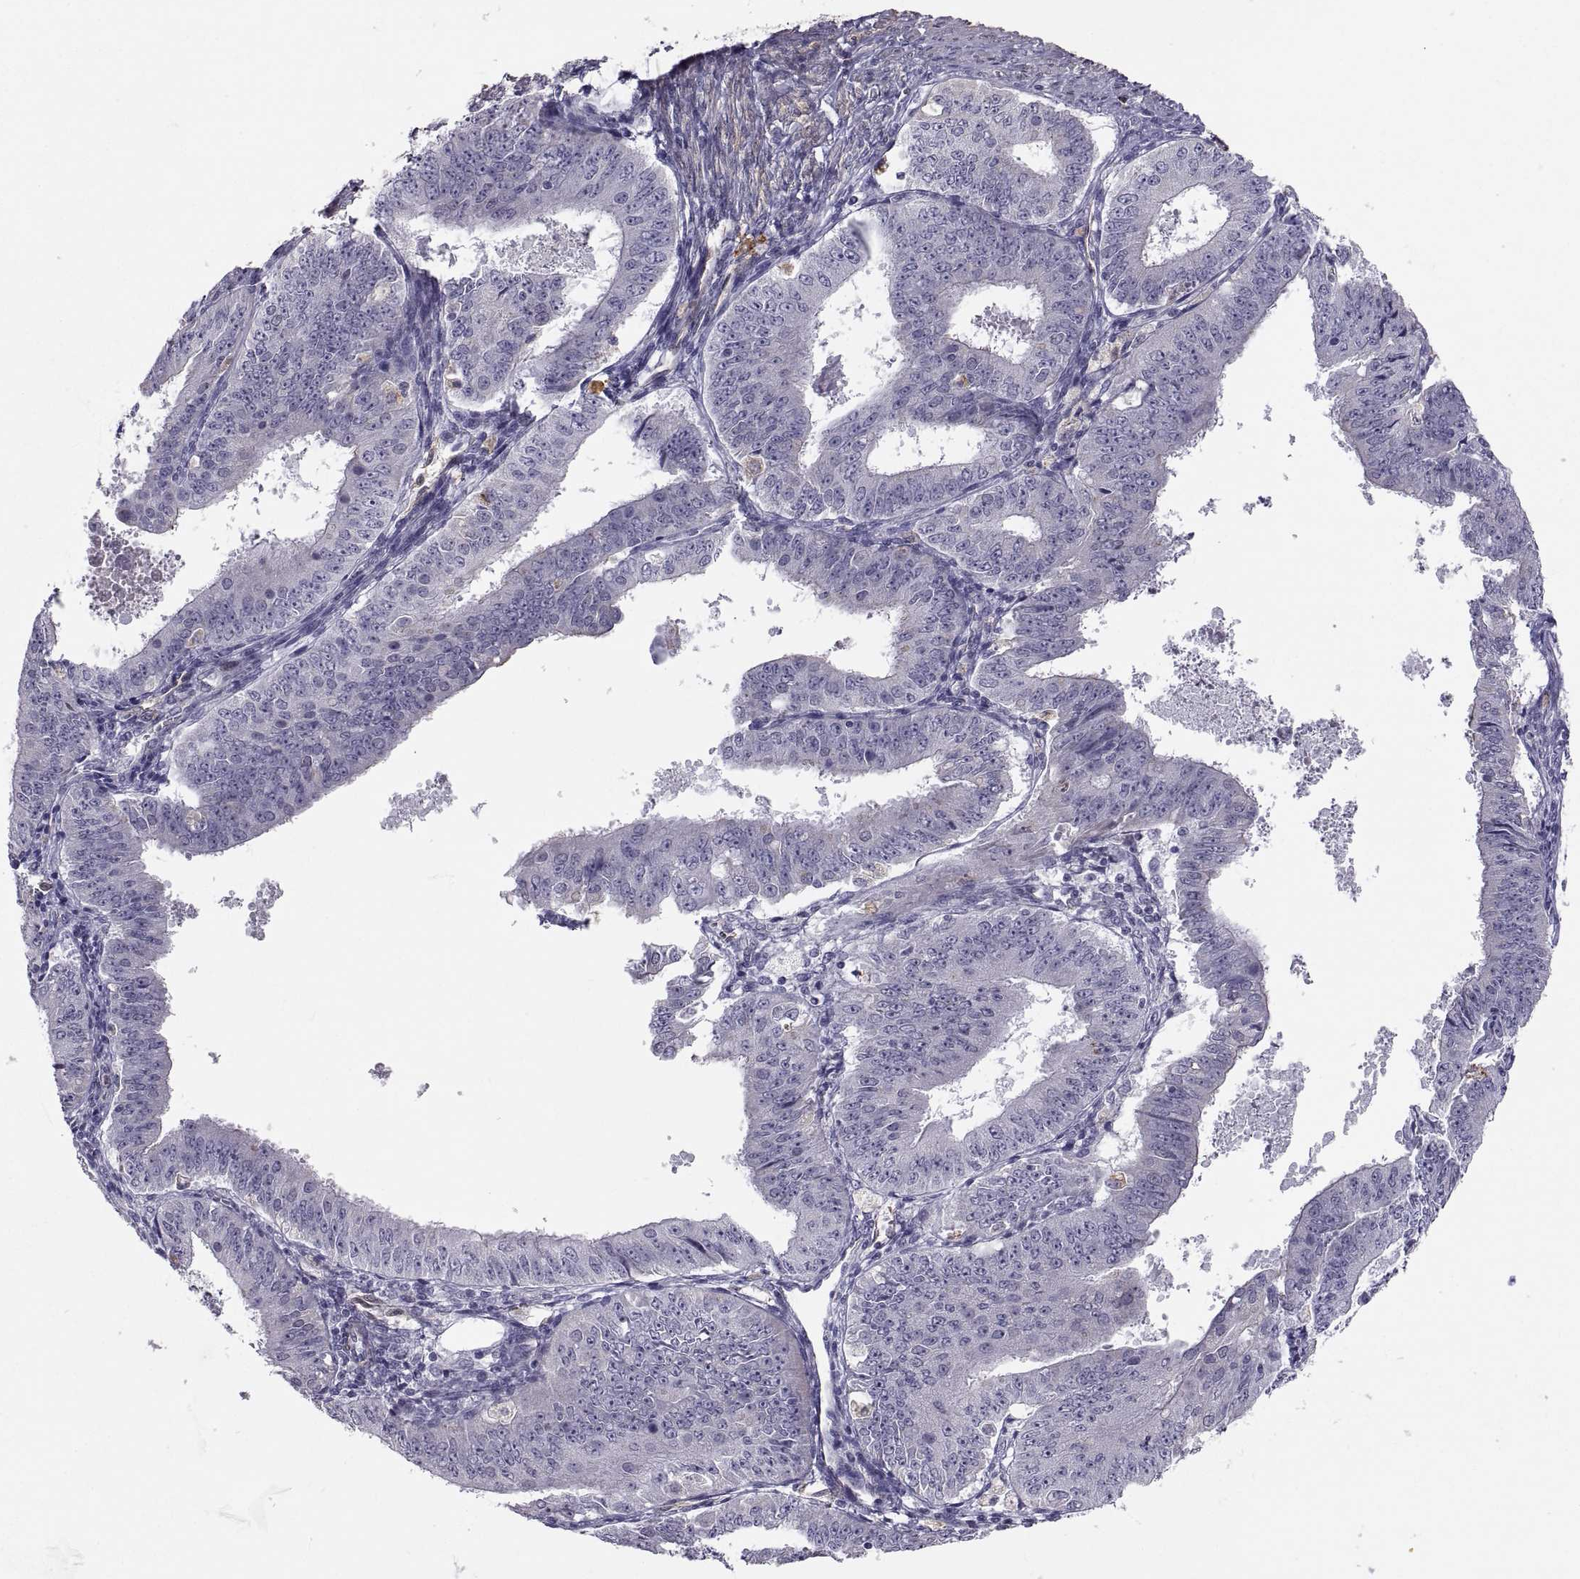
{"staining": {"intensity": "negative", "quantity": "none", "location": "none"}, "tissue": "ovarian cancer", "cell_type": "Tumor cells", "image_type": "cancer", "snomed": [{"axis": "morphology", "description": "Carcinoma, endometroid"}, {"axis": "topography", "description": "Ovary"}], "caption": "Ovarian cancer was stained to show a protein in brown. There is no significant expression in tumor cells.", "gene": "PGM5", "patient": {"sex": "female", "age": 42}}